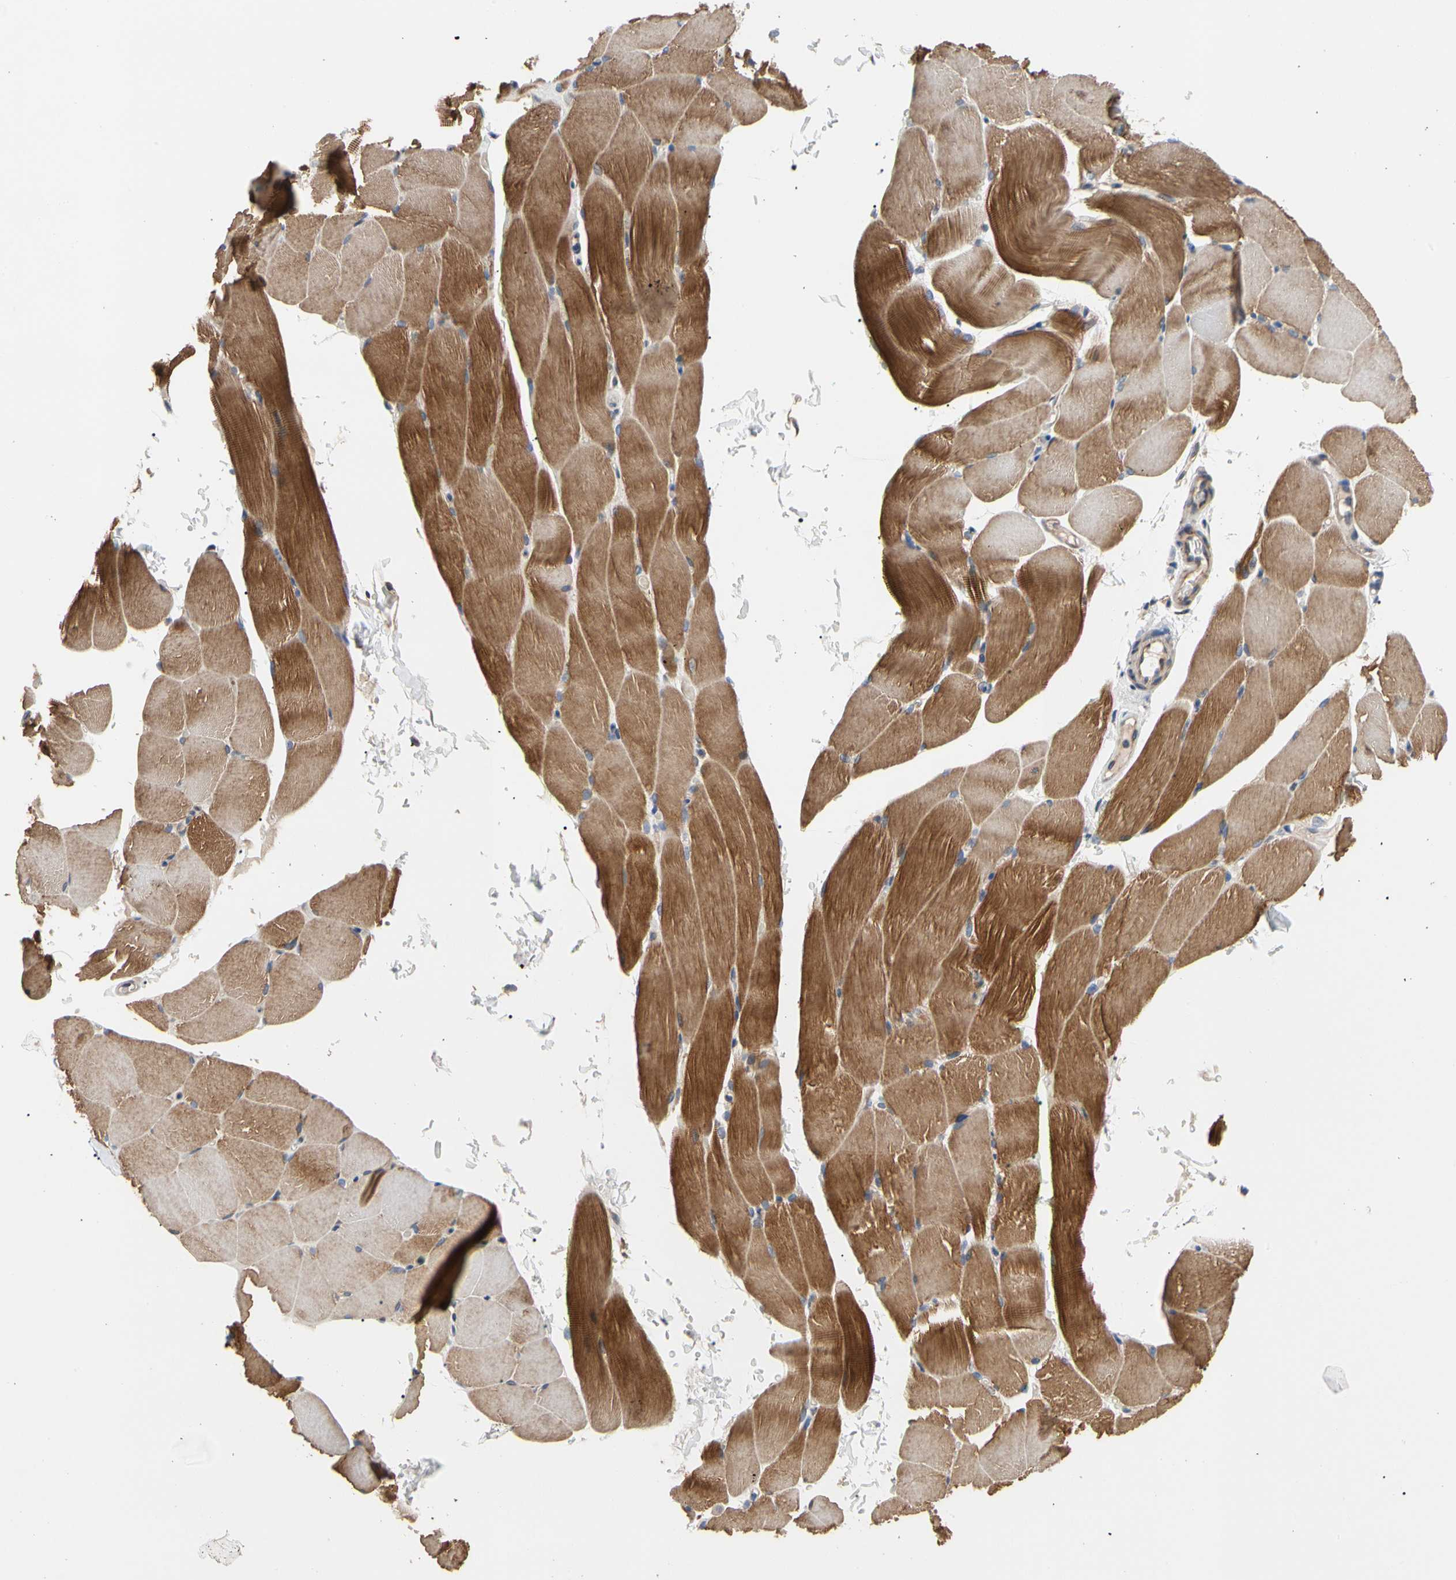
{"staining": {"intensity": "strong", "quantity": ">75%", "location": "cytoplasmic/membranous"}, "tissue": "skeletal muscle", "cell_type": "Myocytes", "image_type": "normal", "snomed": [{"axis": "morphology", "description": "Normal tissue, NOS"}, {"axis": "topography", "description": "Skeletal muscle"}, {"axis": "topography", "description": "Parathyroid gland"}], "caption": "Immunohistochemistry (IHC) image of normal skeletal muscle: skeletal muscle stained using IHC demonstrates high levels of strong protein expression localized specifically in the cytoplasmic/membranous of myocytes, appearing as a cytoplasmic/membranous brown color.", "gene": "GPD2", "patient": {"sex": "female", "age": 37}}